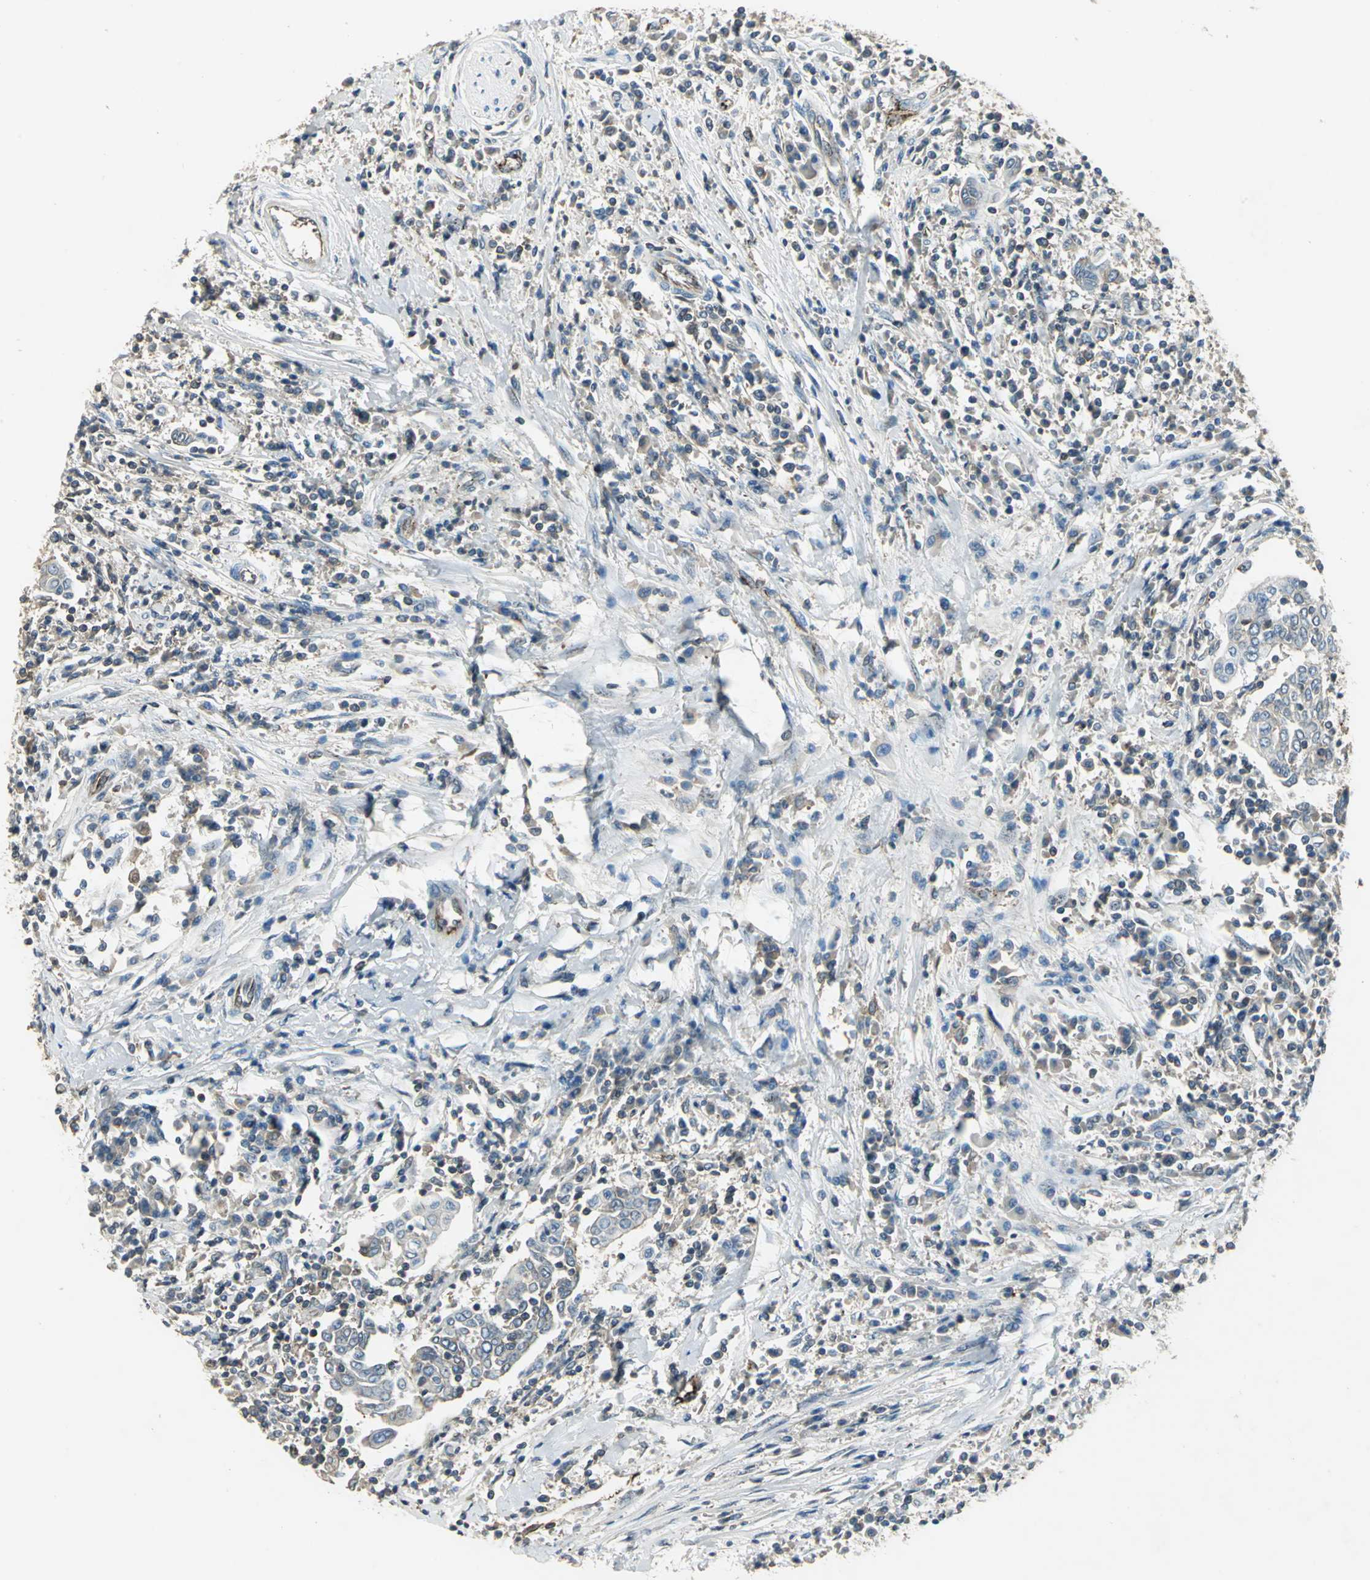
{"staining": {"intensity": "negative", "quantity": "none", "location": "none"}, "tissue": "cervical cancer", "cell_type": "Tumor cells", "image_type": "cancer", "snomed": [{"axis": "morphology", "description": "Squamous cell carcinoma, NOS"}, {"axis": "topography", "description": "Cervix"}], "caption": "A high-resolution micrograph shows immunohistochemistry staining of cervical squamous cell carcinoma, which displays no significant expression in tumor cells.", "gene": "RAPGEF1", "patient": {"sex": "female", "age": 40}}